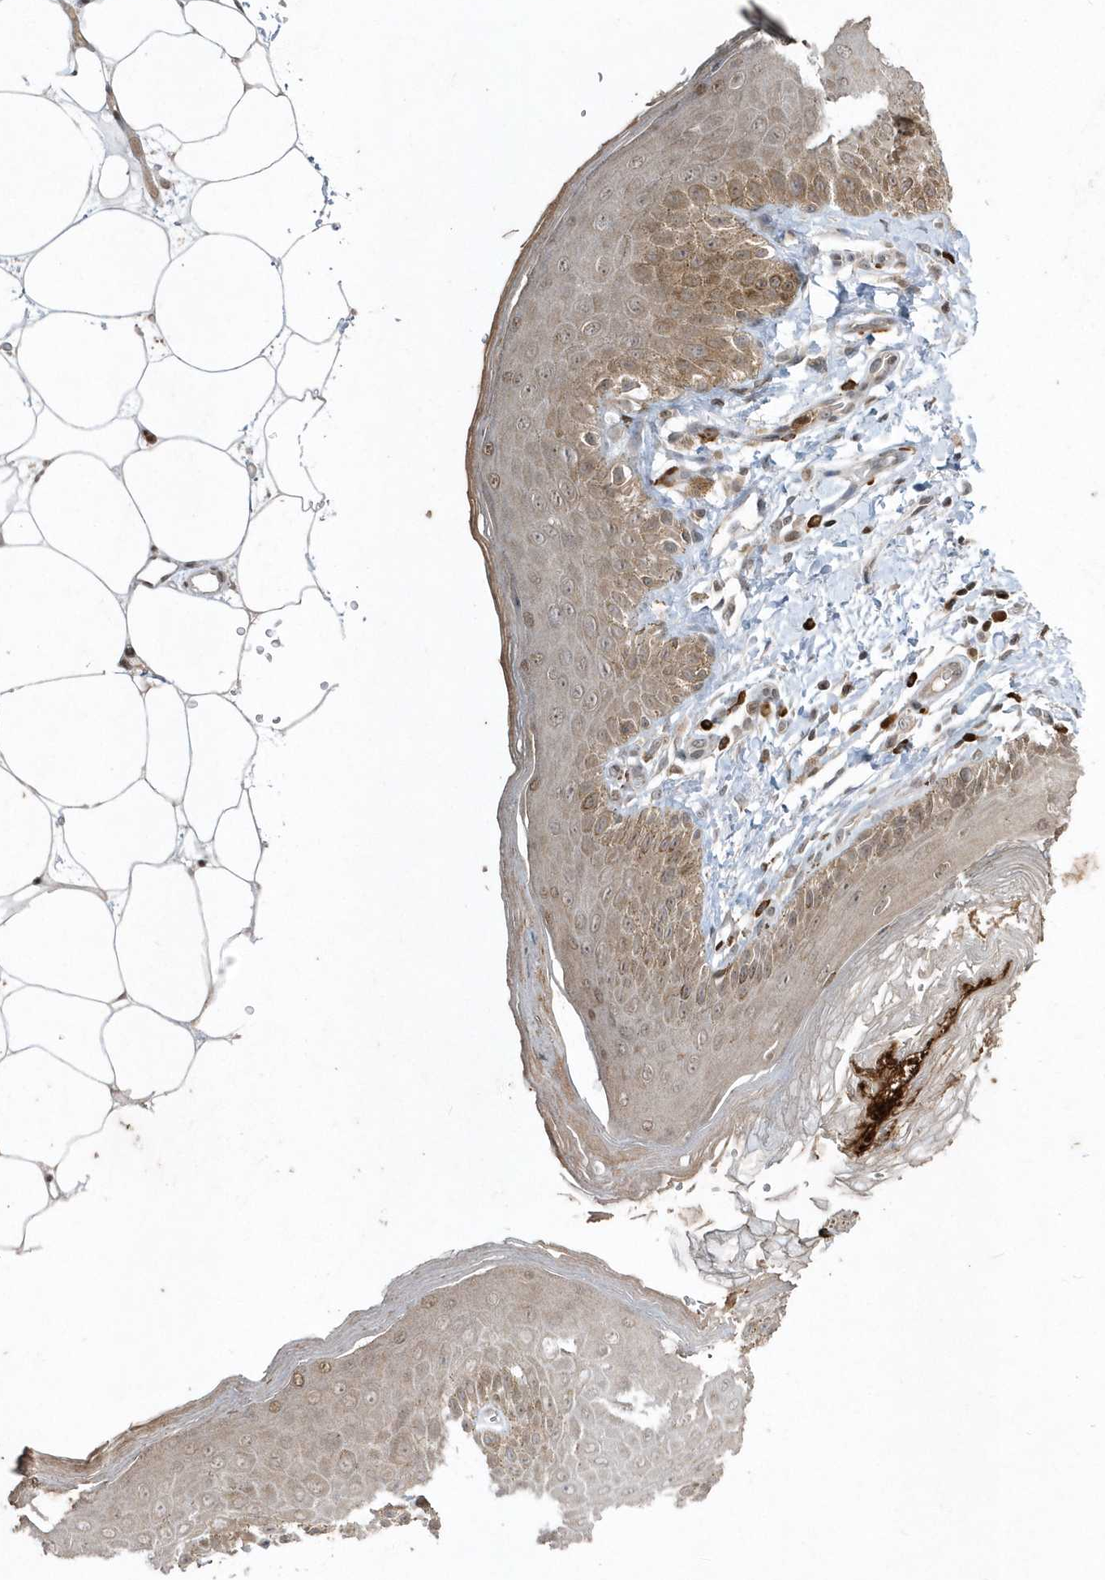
{"staining": {"intensity": "weak", "quantity": "25%-75%", "location": "cytoplasmic/membranous,nuclear"}, "tissue": "skin", "cell_type": "Epidermal cells", "image_type": "normal", "snomed": [{"axis": "morphology", "description": "Normal tissue, NOS"}, {"axis": "topography", "description": "Anal"}], "caption": "A photomicrograph of skin stained for a protein exhibits weak cytoplasmic/membranous,nuclear brown staining in epidermal cells.", "gene": "EIF2B1", "patient": {"sex": "male", "age": 44}}